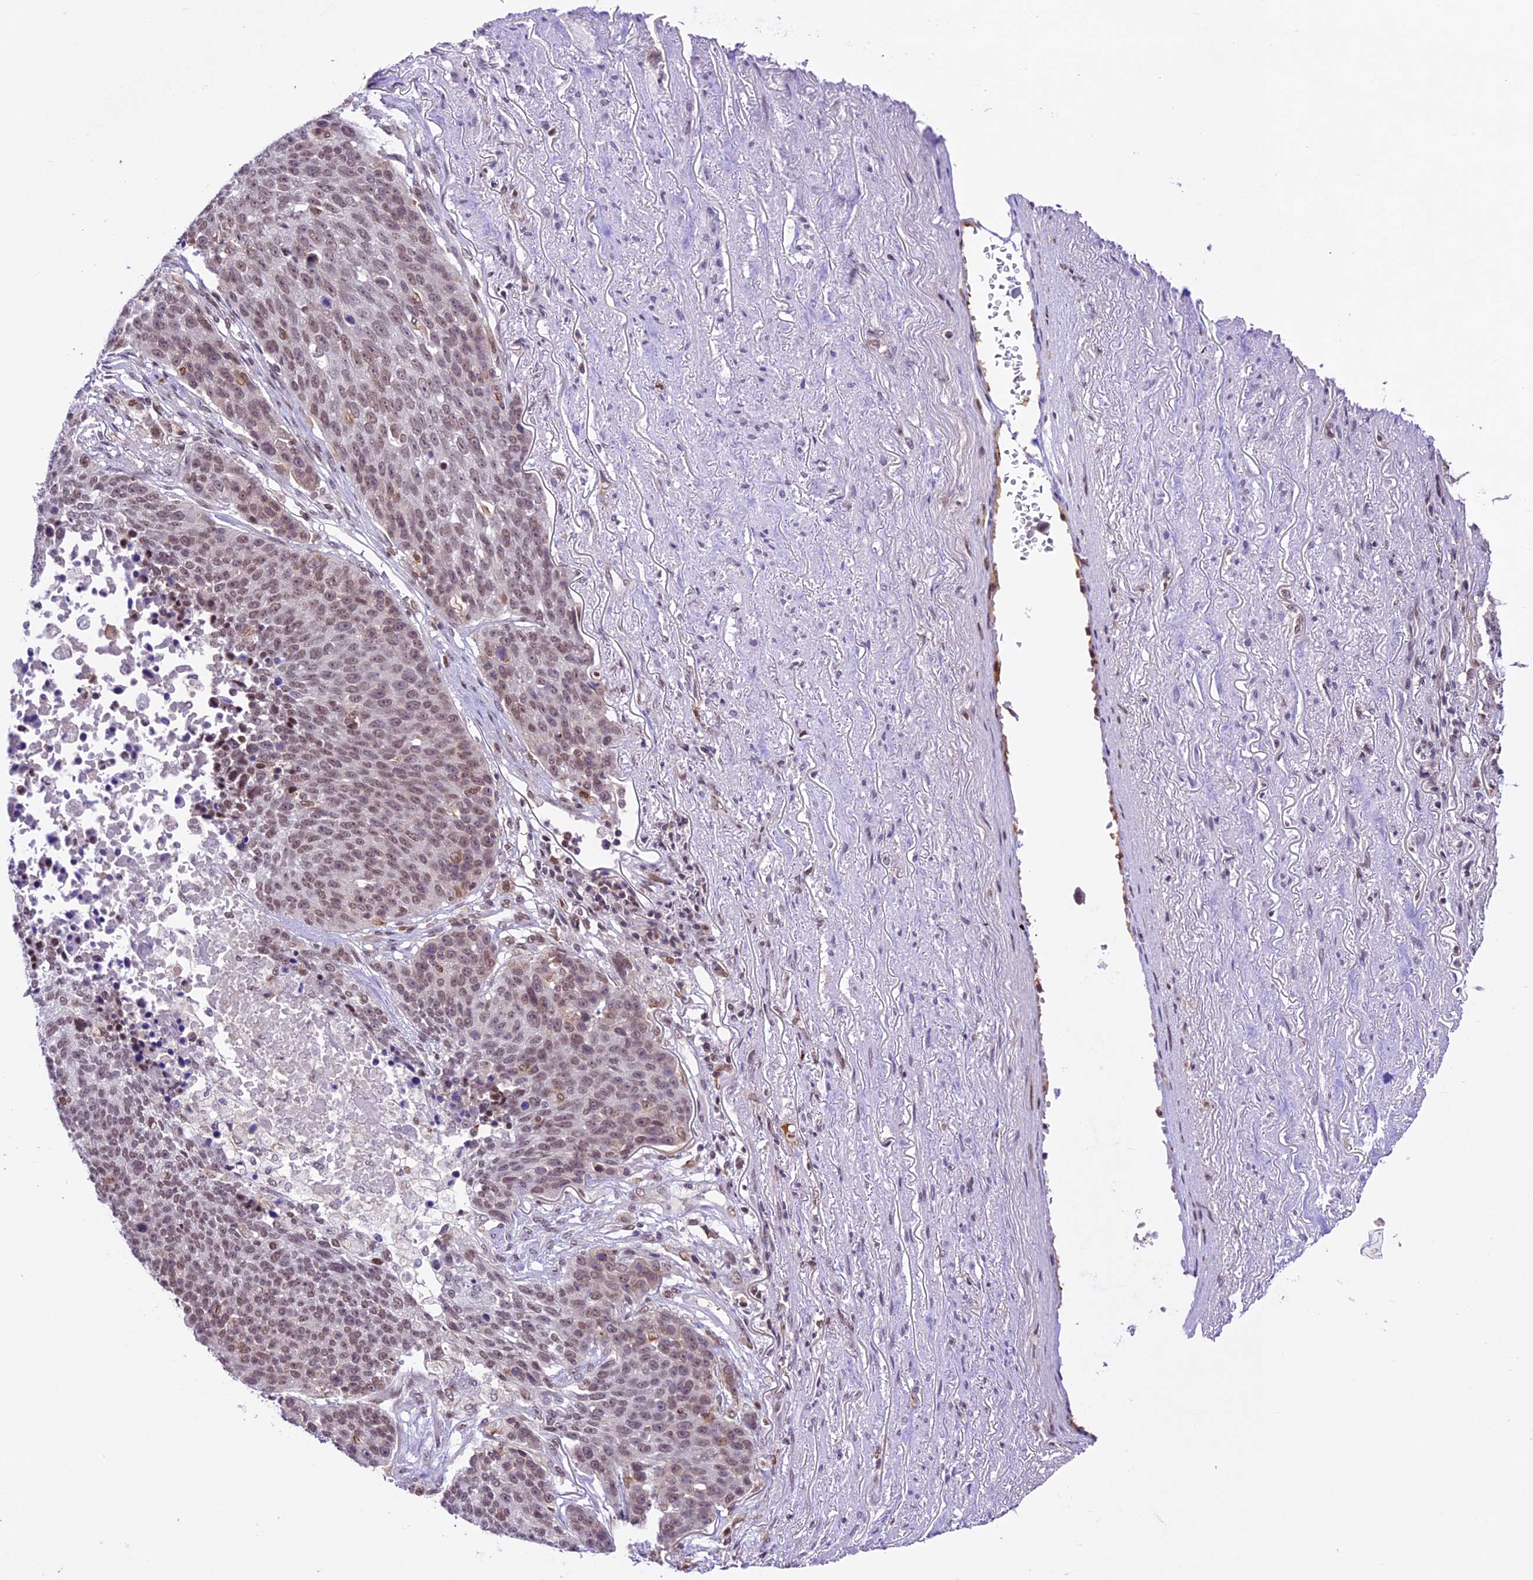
{"staining": {"intensity": "weak", "quantity": ">75%", "location": "nuclear"}, "tissue": "lung cancer", "cell_type": "Tumor cells", "image_type": "cancer", "snomed": [{"axis": "morphology", "description": "Normal tissue, NOS"}, {"axis": "morphology", "description": "Squamous cell carcinoma, NOS"}, {"axis": "topography", "description": "Lymph node"}, {"axis": "topography", "description": "Lung"}], "caption": "Lung squamous cell carcinoma stained for a protein (brown) shows weak nuclear positive positivity in approximately >75% of tumor cells.", "gene": "SHKBP1", "patient": {"sex": "male", "age": 66}}